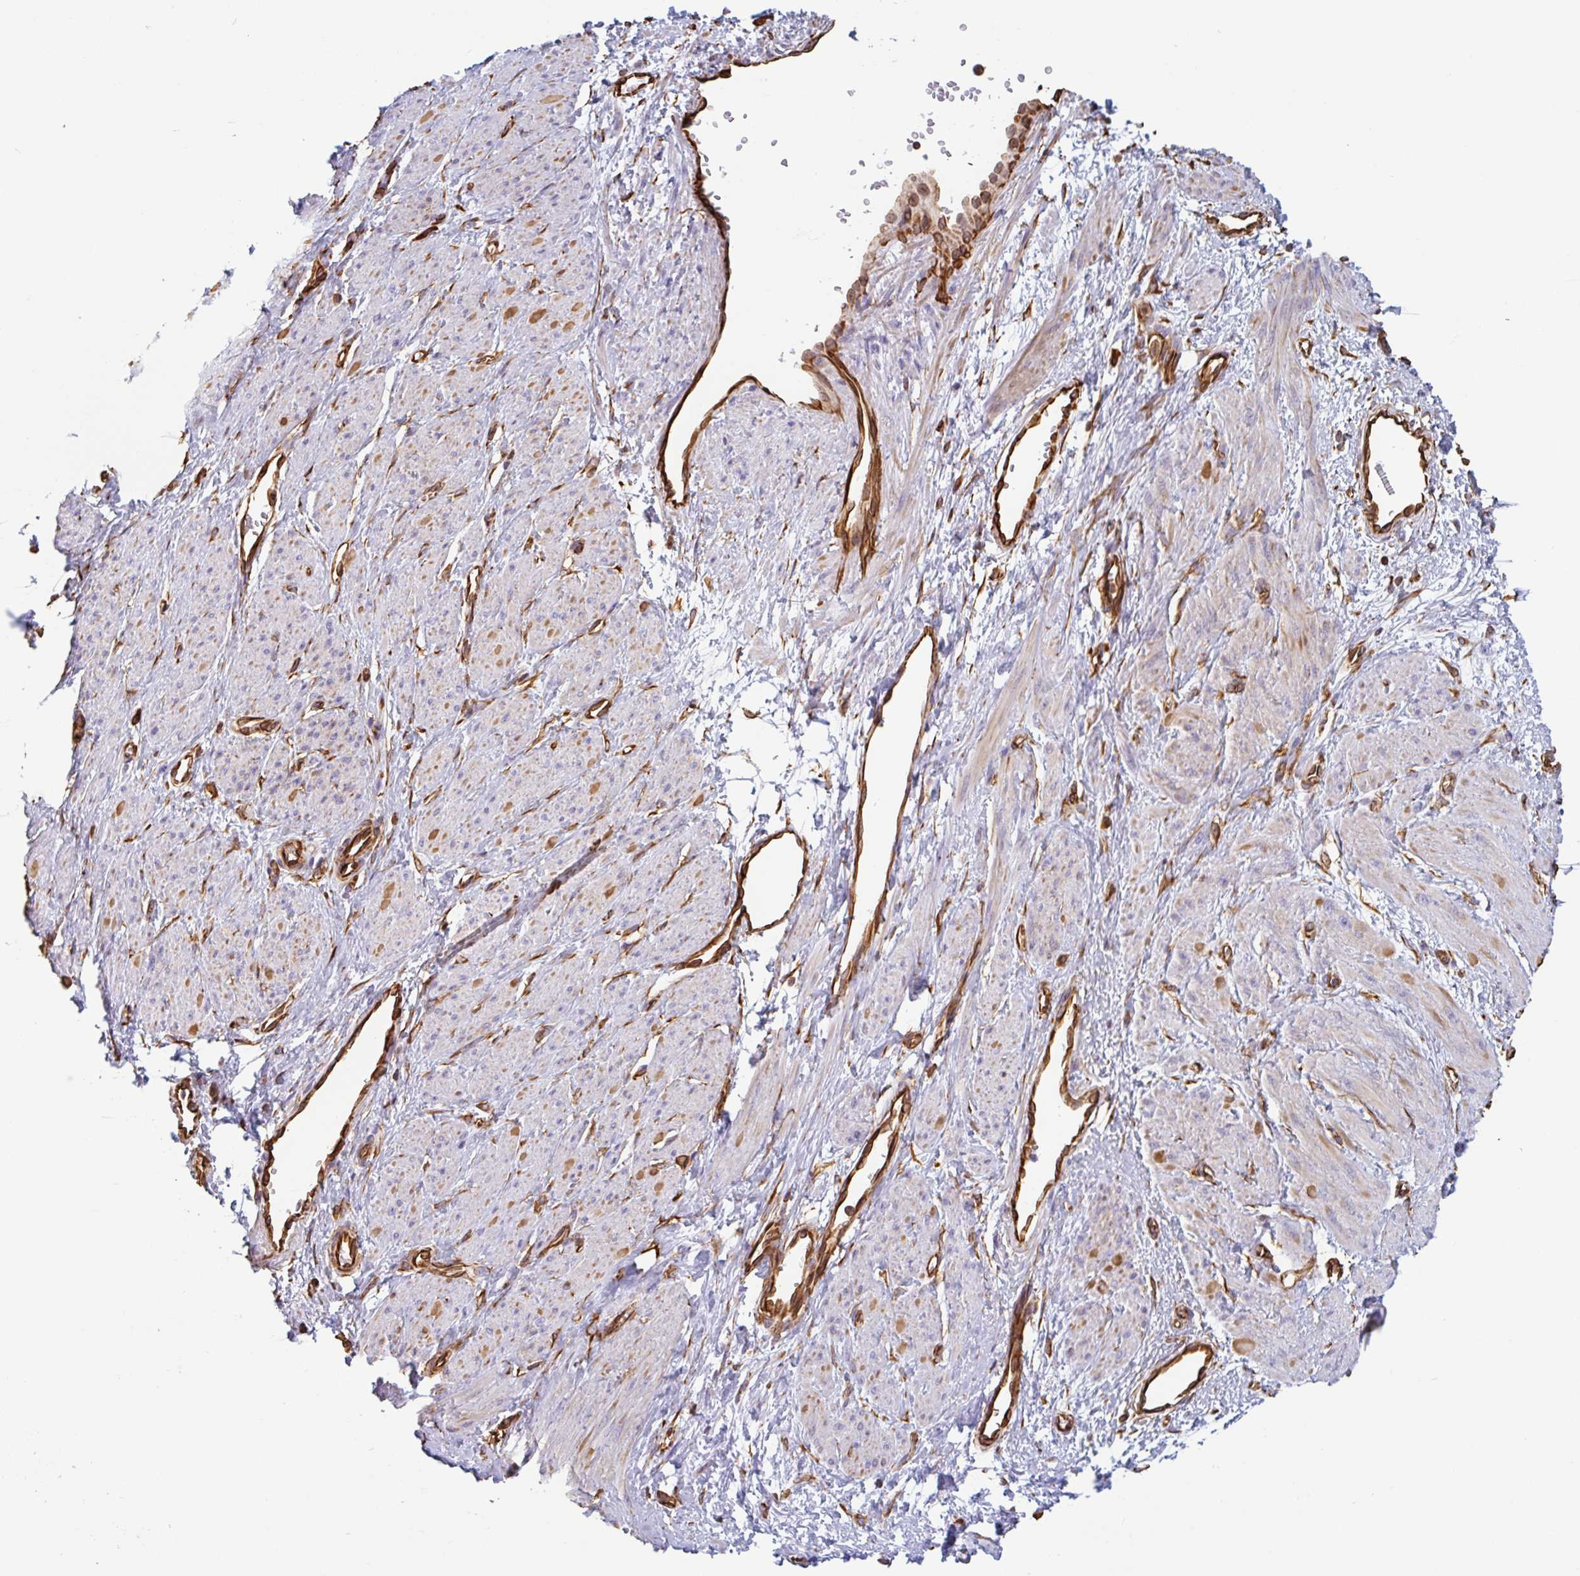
{"staining": {"intensity": "moderate", "quantity": "<25%", "location": "cytoplasmic/membranous"}, "tissue": "smooth muscle", "cell_type": "Smooth muscle cells", "image_type": "normal", "snomed": [{"axis": "morphology", "description": "Normal tissue, NOS"}, {"axis": "topography", "description": "Smooth muscle"}, {"axis": "topography", "description": "Uterus"}], "caption": "Immunohistochemistry micrograph of unremarkable smooth muscle: human smooth muscle stained using immunohistochemistry (IHC) demonstrates low levels of moderate protein expression localized specifically in the cytoplasmic/membranous of smooth muscle cells, appearing as a cytoplasmic/membranous brown color.", "gene": "PPFIA1", "patient": {"sex": "female", "age": 39}}